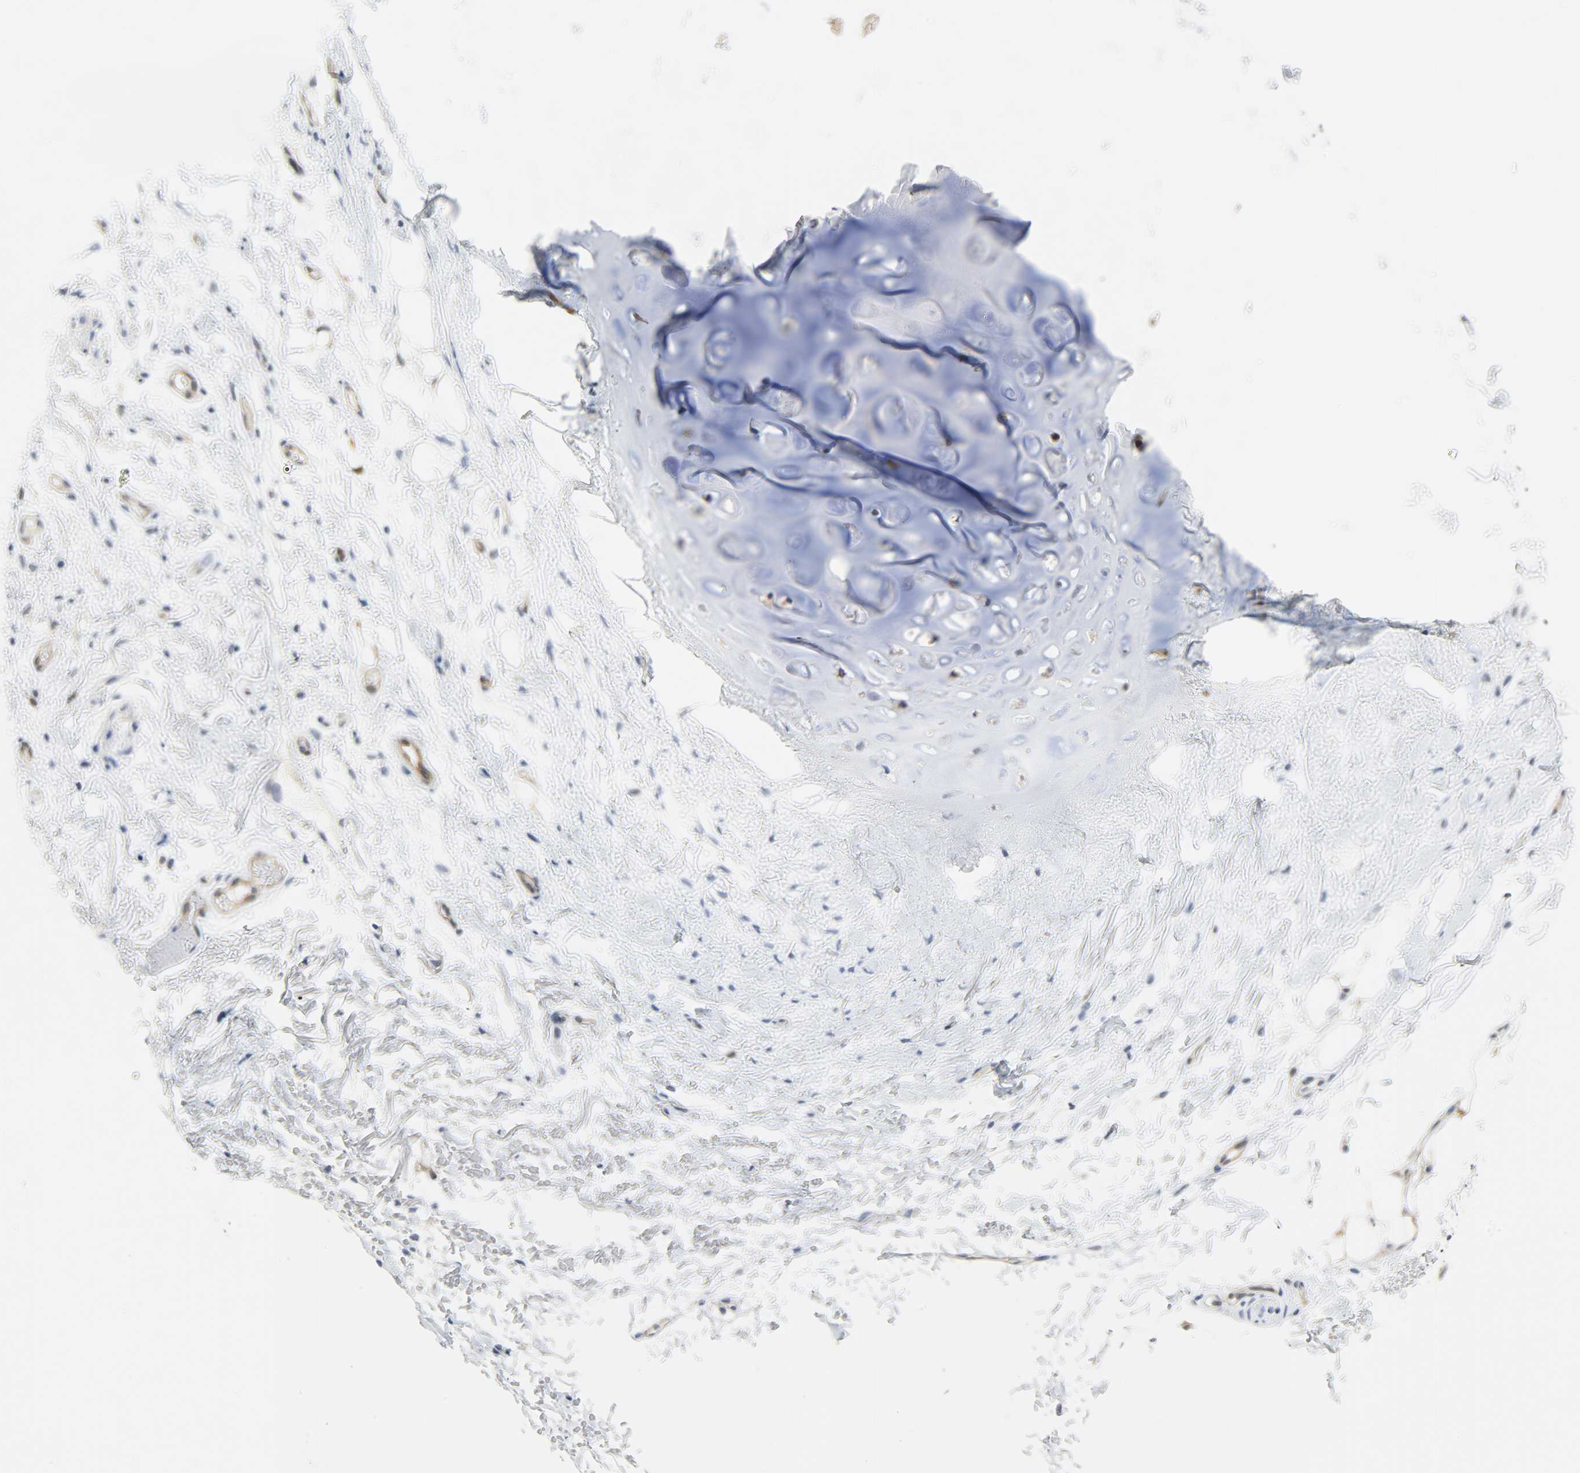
{"staining": {"intensity": "negative", "quantity": "none", "location": "none"}, "tissue": "adipose tissue", "cell_type": "Adipocytes", "image_type": "normal", "snomed": [{"axis": "morphology", "description": "Normal tissue, NOS"}, {"axis": "topography", "description": "Cartilage tissue"}, {"axis": "topography", "description": "Bronchus"}], "caption": "IHC micrograph of unremarkable human adipose tissue stained for a protein (brown), which reveals no positivity in adipocytes.", "gene": "EIF4EBP1", "patient": {"sex": "female", "age": 73}}